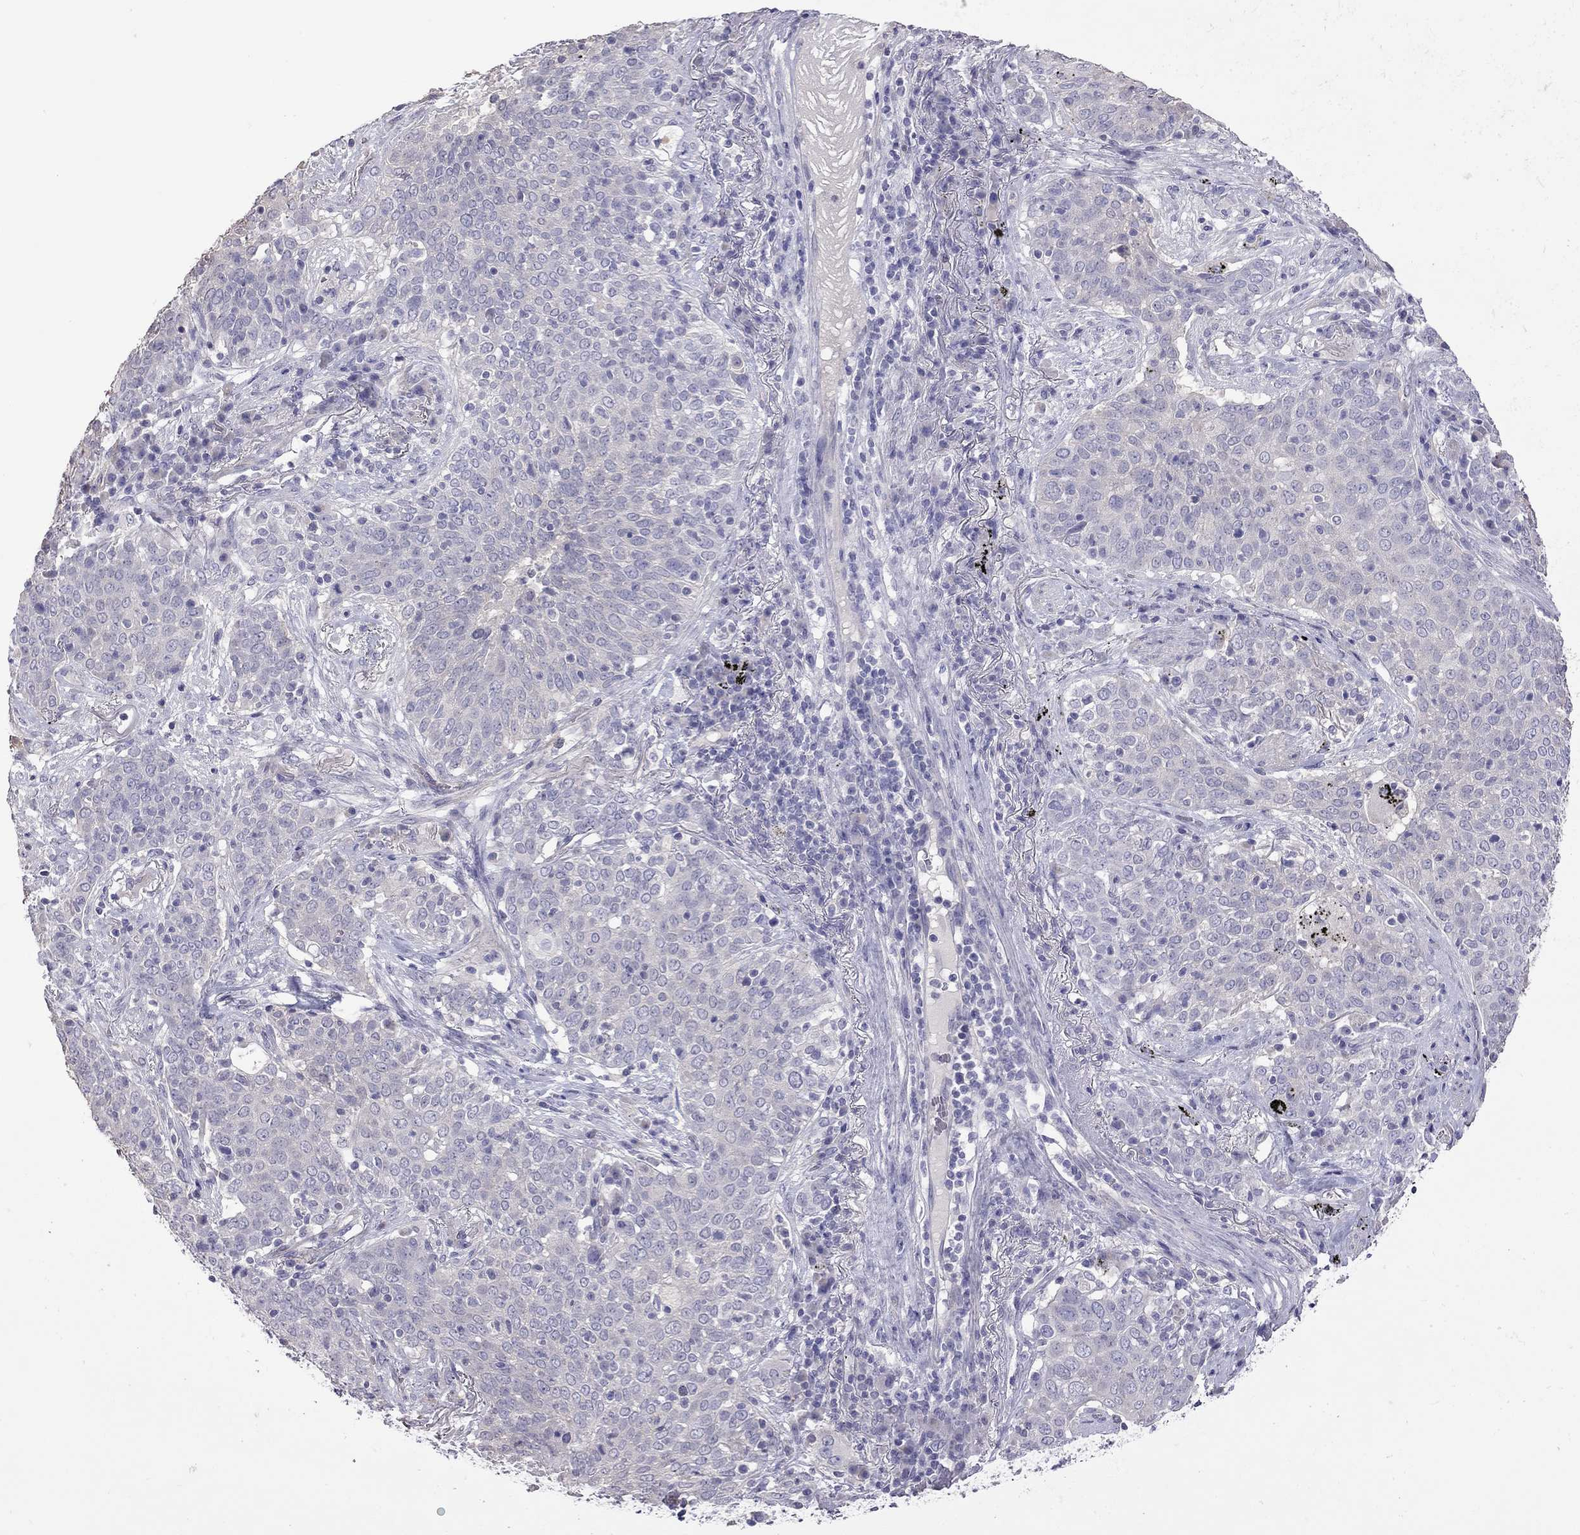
{"staining": {"intensity": "negative", "quantity": "none", "location": "none"}, "tissue": "lung cancer", "cell_type": "Tumor cells", "image_type": "cancer", "snomed": [{"axis": "morphology", "description": "Squamous cell carcinoma, NOS"}, {"axis": "topography", "description": "Lung"}], "caption": "Immunohistochemistry (IHC) micrograph of human lung cancer stained for a protein (brown), which demonstrates no staining in tumor cells. (Brightfield microscopy of DAB immunohistochemistry at high magnification).", "gene": "FEZ1", "patient": {"sex": "male", "age": 82}}